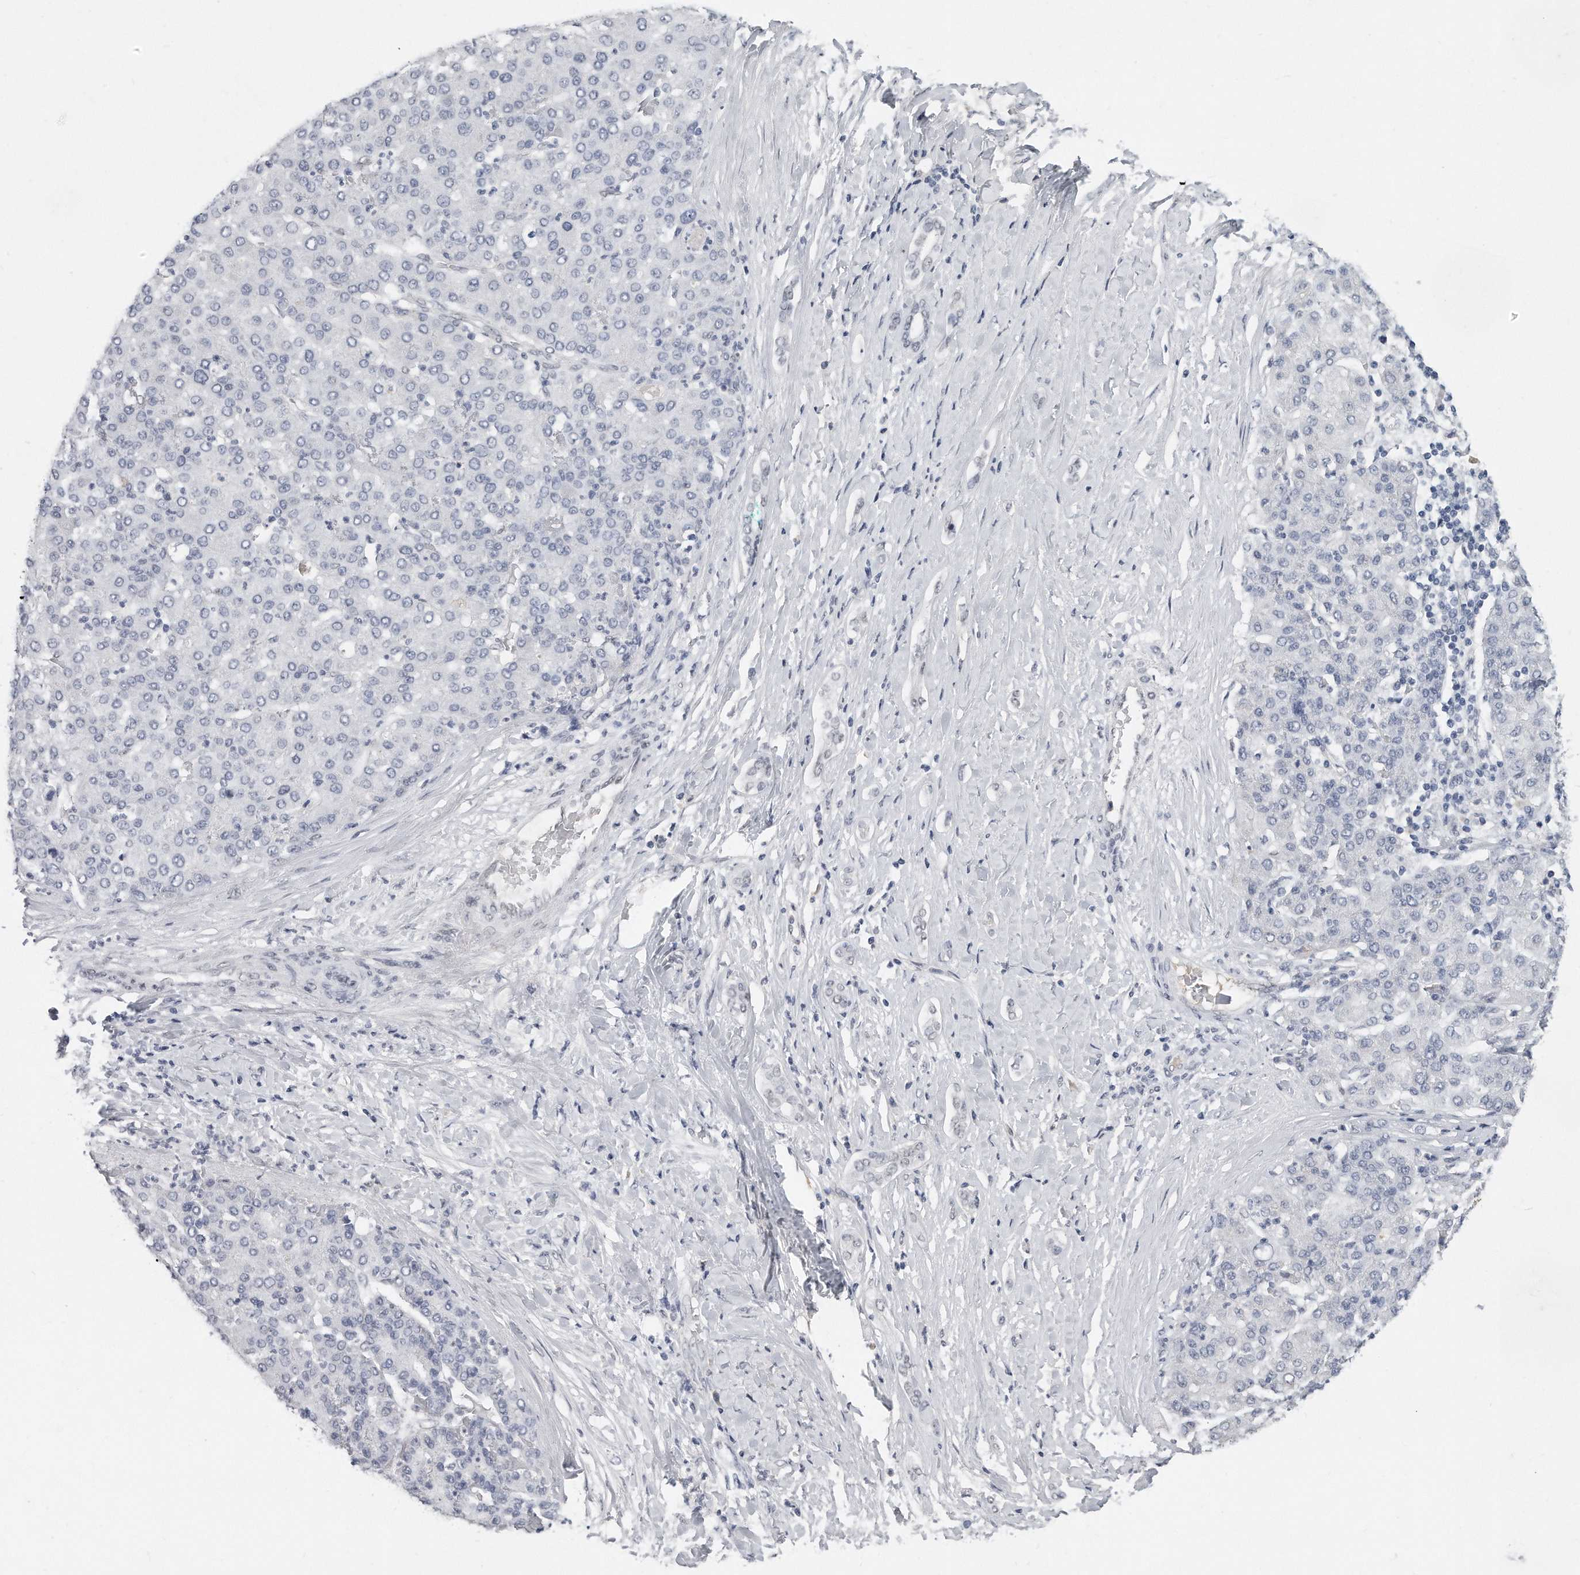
{"staining": {"intensity": "negative", "quantity": "none", "location": "none"}, "tissue": "liver cancer", "cell_type": "Tumor cells", "image_type": "cancer", "snomed": [{"axis": "morphology", "description": "Carcinoma, Hepatocellular, NOS"}, {"axis": "topography", "description": "Liver"}], "caption": "Tumor cells show no significant positivity in liver hepatocellular carcinoma.", "gene": "CTBP2", "patient": {"sex": "male", "age": 65}}